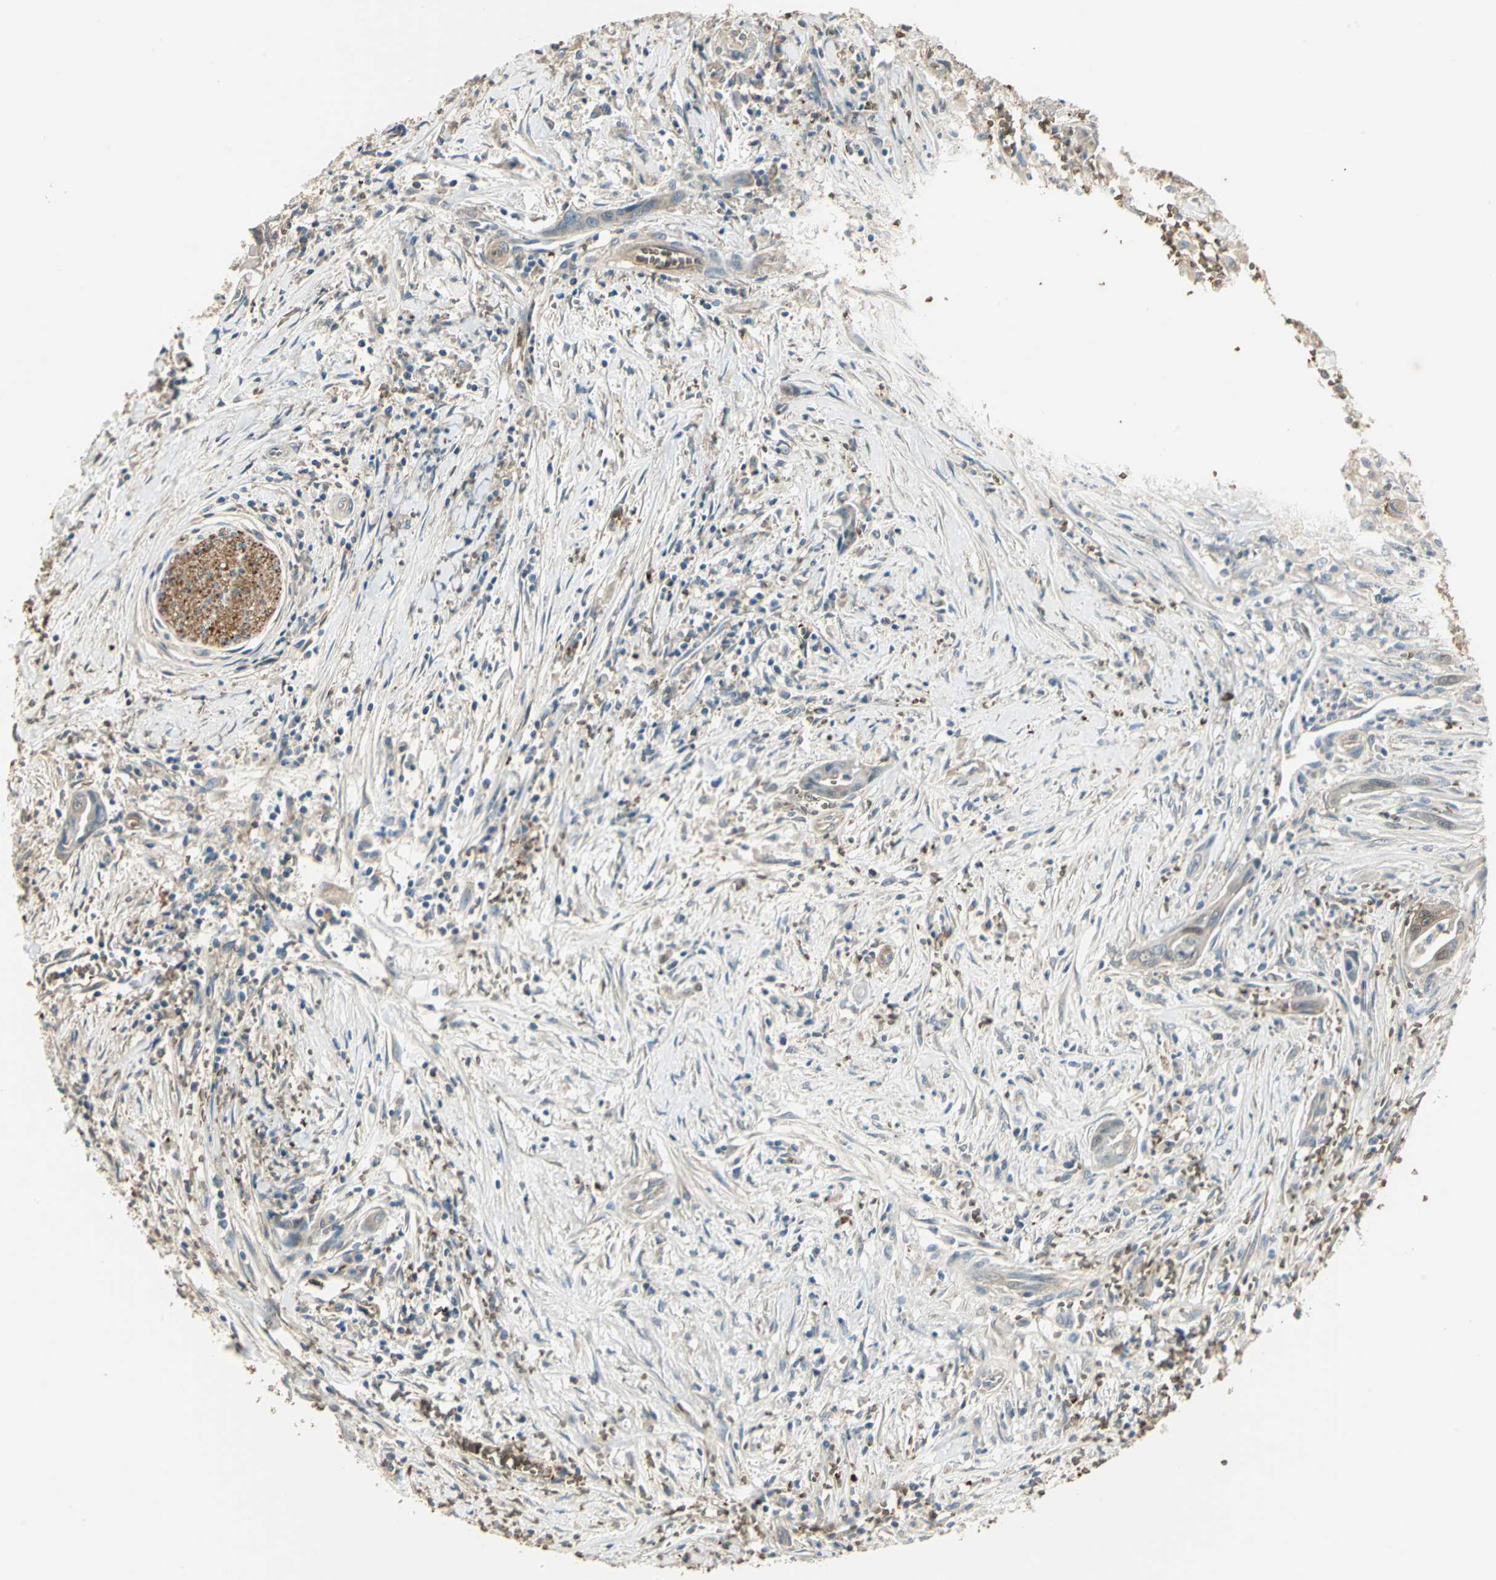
{"staining": {"intensity": "weak", "quantity": ">75%", "location": "cytoplasmic/membranous"}, "tissue": "pancreatic cancer", "cell_type": "Tumor cells", "image_type": "cancer", "snomed": [{"axis": "morphology", "description": "Adenocarcinoma, NOS"}, {"axis": "topography", "description": "Pancreas"}], "caption": "Immunohistochemistry (IHC) histopathology image of neoplastic tissue: pancreatic cancer stained using immunohistochemistry (IHC) shows low levels of weak protein expression localized specifically in the cytoplasmic/membranous of tumor cells, appearing as a cytoplasmic/membranous brown color.", "gene": "DDAH1", "patient": {"sex": "male", "age": 59}}